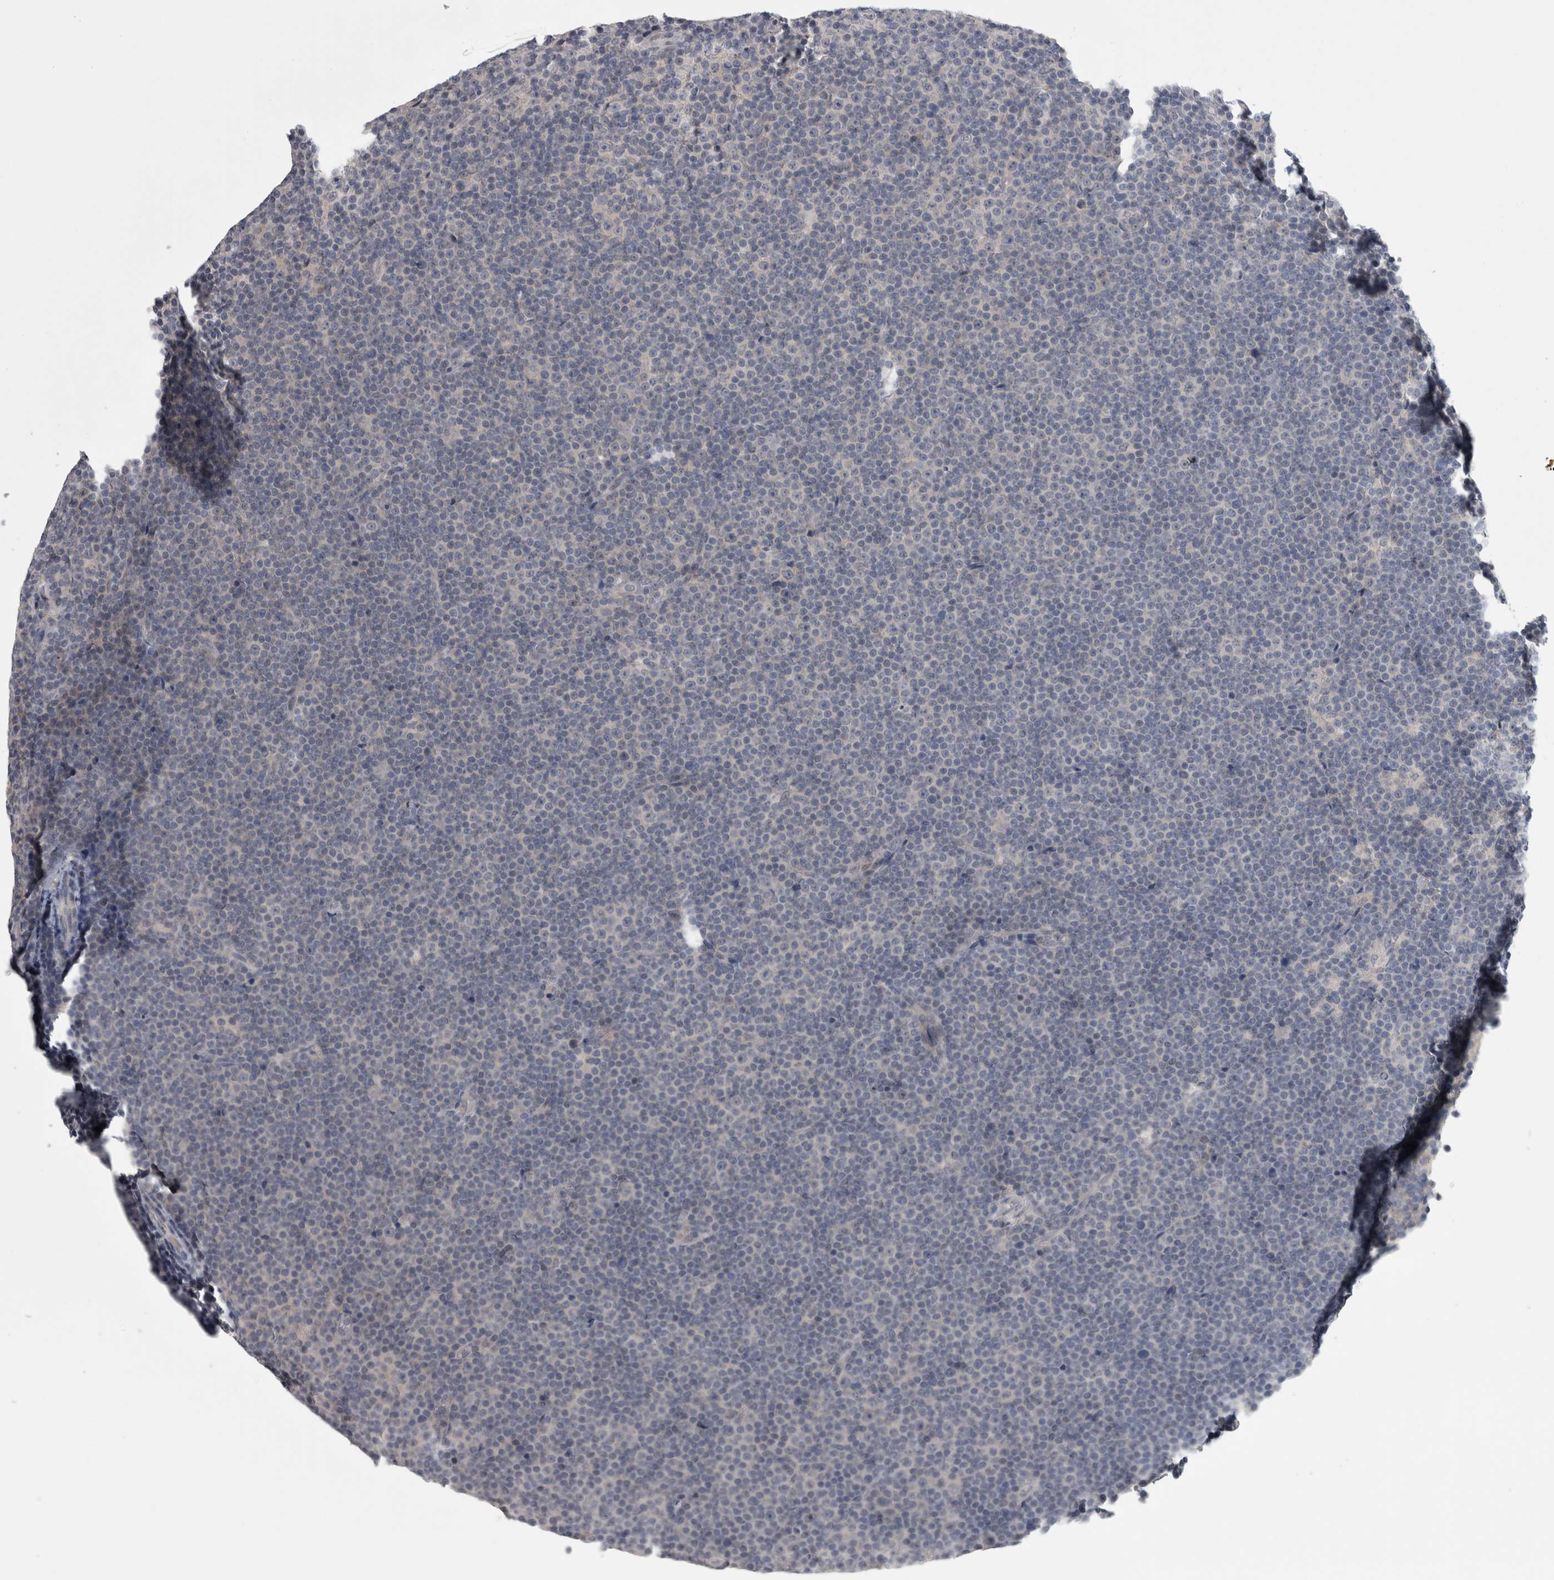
{"staining": {"intensity": "negative", "quantity": "none", "location": "none"}, "tissue": "lymphoma", "cell_type": "Tumor cells", "image_type": "cancer", "snomed": [{"axis": "morphology", "description": "Malignant lymphoma, non-Hodgkin's type, Low grade"}, {"axis": "topography", "description": "Lymph node"}], "caption": "DAB immunohistochemical staining of human malignant lymphoma, non-Hodgkin's type (low-grade) reveals no significant staining in tumor cells.", "gene": "ZNF114", "patient": {"sex": "female", "age": 67}}